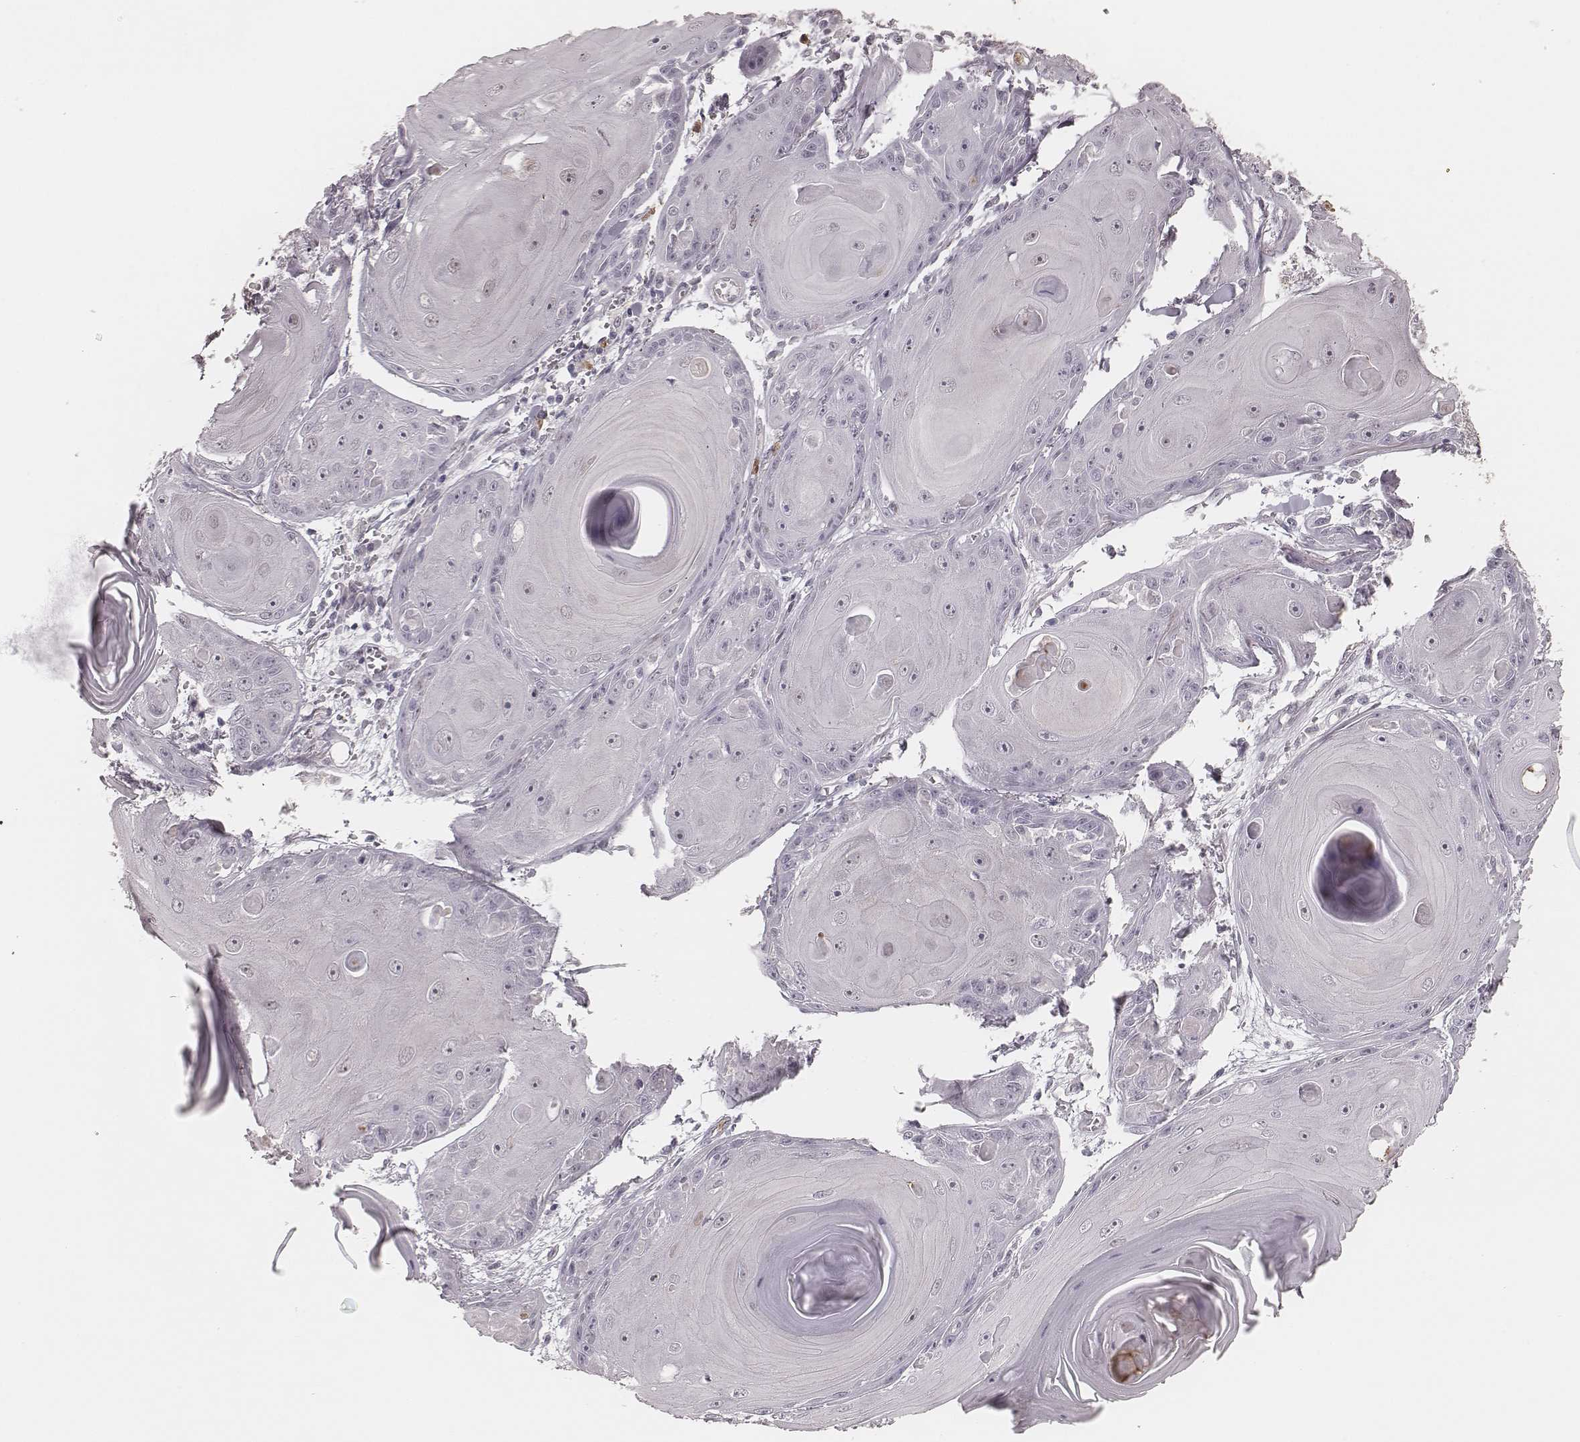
{"staining": {"intensity": "negative", "quantity": "none", "location": "none"}, "tissue": "skin cancer", "cell_type": "Tumor cells", "image_type": "cancer", "snomed": [{"axis": "morphology", "description": "Squamous cell carcinoma, NOS"}, {"axis": "topography", "description": "Skin"}, {"axis": "topography", "description": "Vulva"}], "caption": "Skin squamous cell carcinoma was stained to show a protein in brown. There is no significant expression in tumor cells.", "gene": "KITLG", "patient": {"sex": "female", "age": 85}}